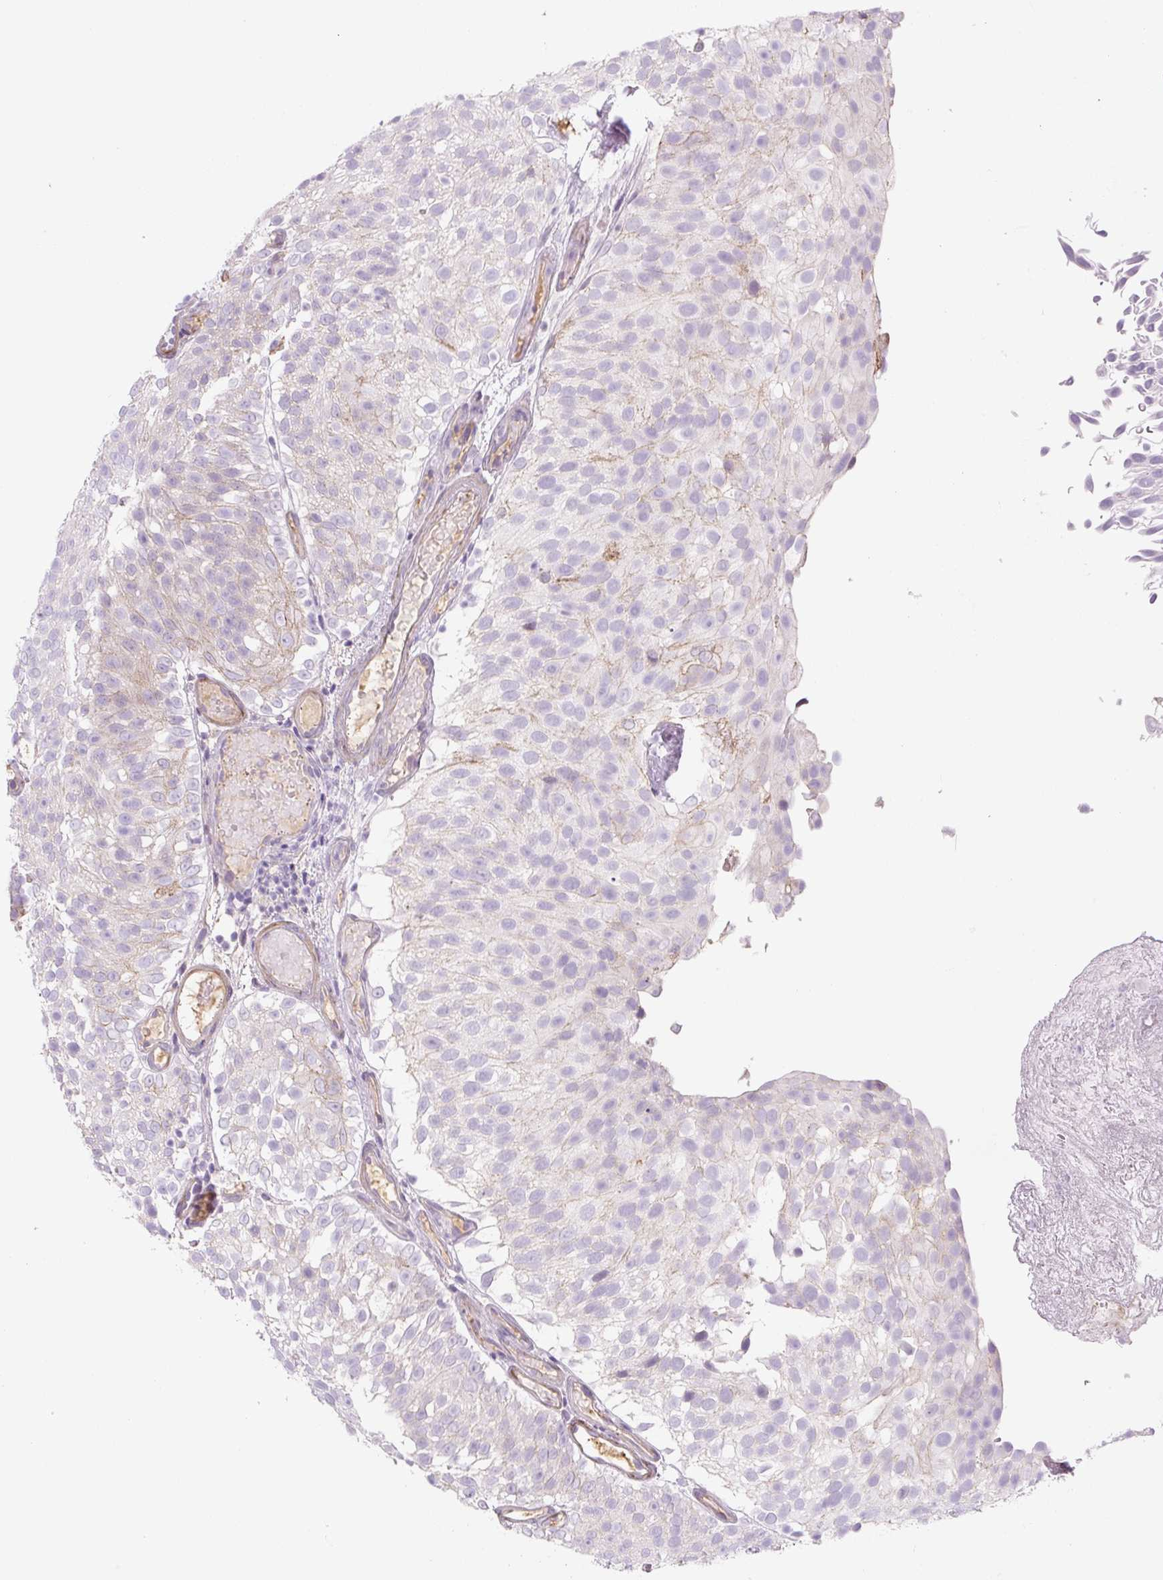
{"staining": {"intensity": "negative", "quantity": "none", "location": "none"}, "tissue": "urothelial cancer", "cell_type": "Tumor cells", "image_type": "cancer", "snomed": [{"axis": "morphology", "description": "Urothelial carcinoma, Low grade"}, {"axis": "topography", "description": "Urinary bladder"}], "caption": "A high-resolution histopathology image shows immunohistochemistry staining of urothelial carcinoma (low-grade), which shows no significant positivity in tumor cells.", "gene": "PRM1", "patient": {"sex": "male", "age": 78}}